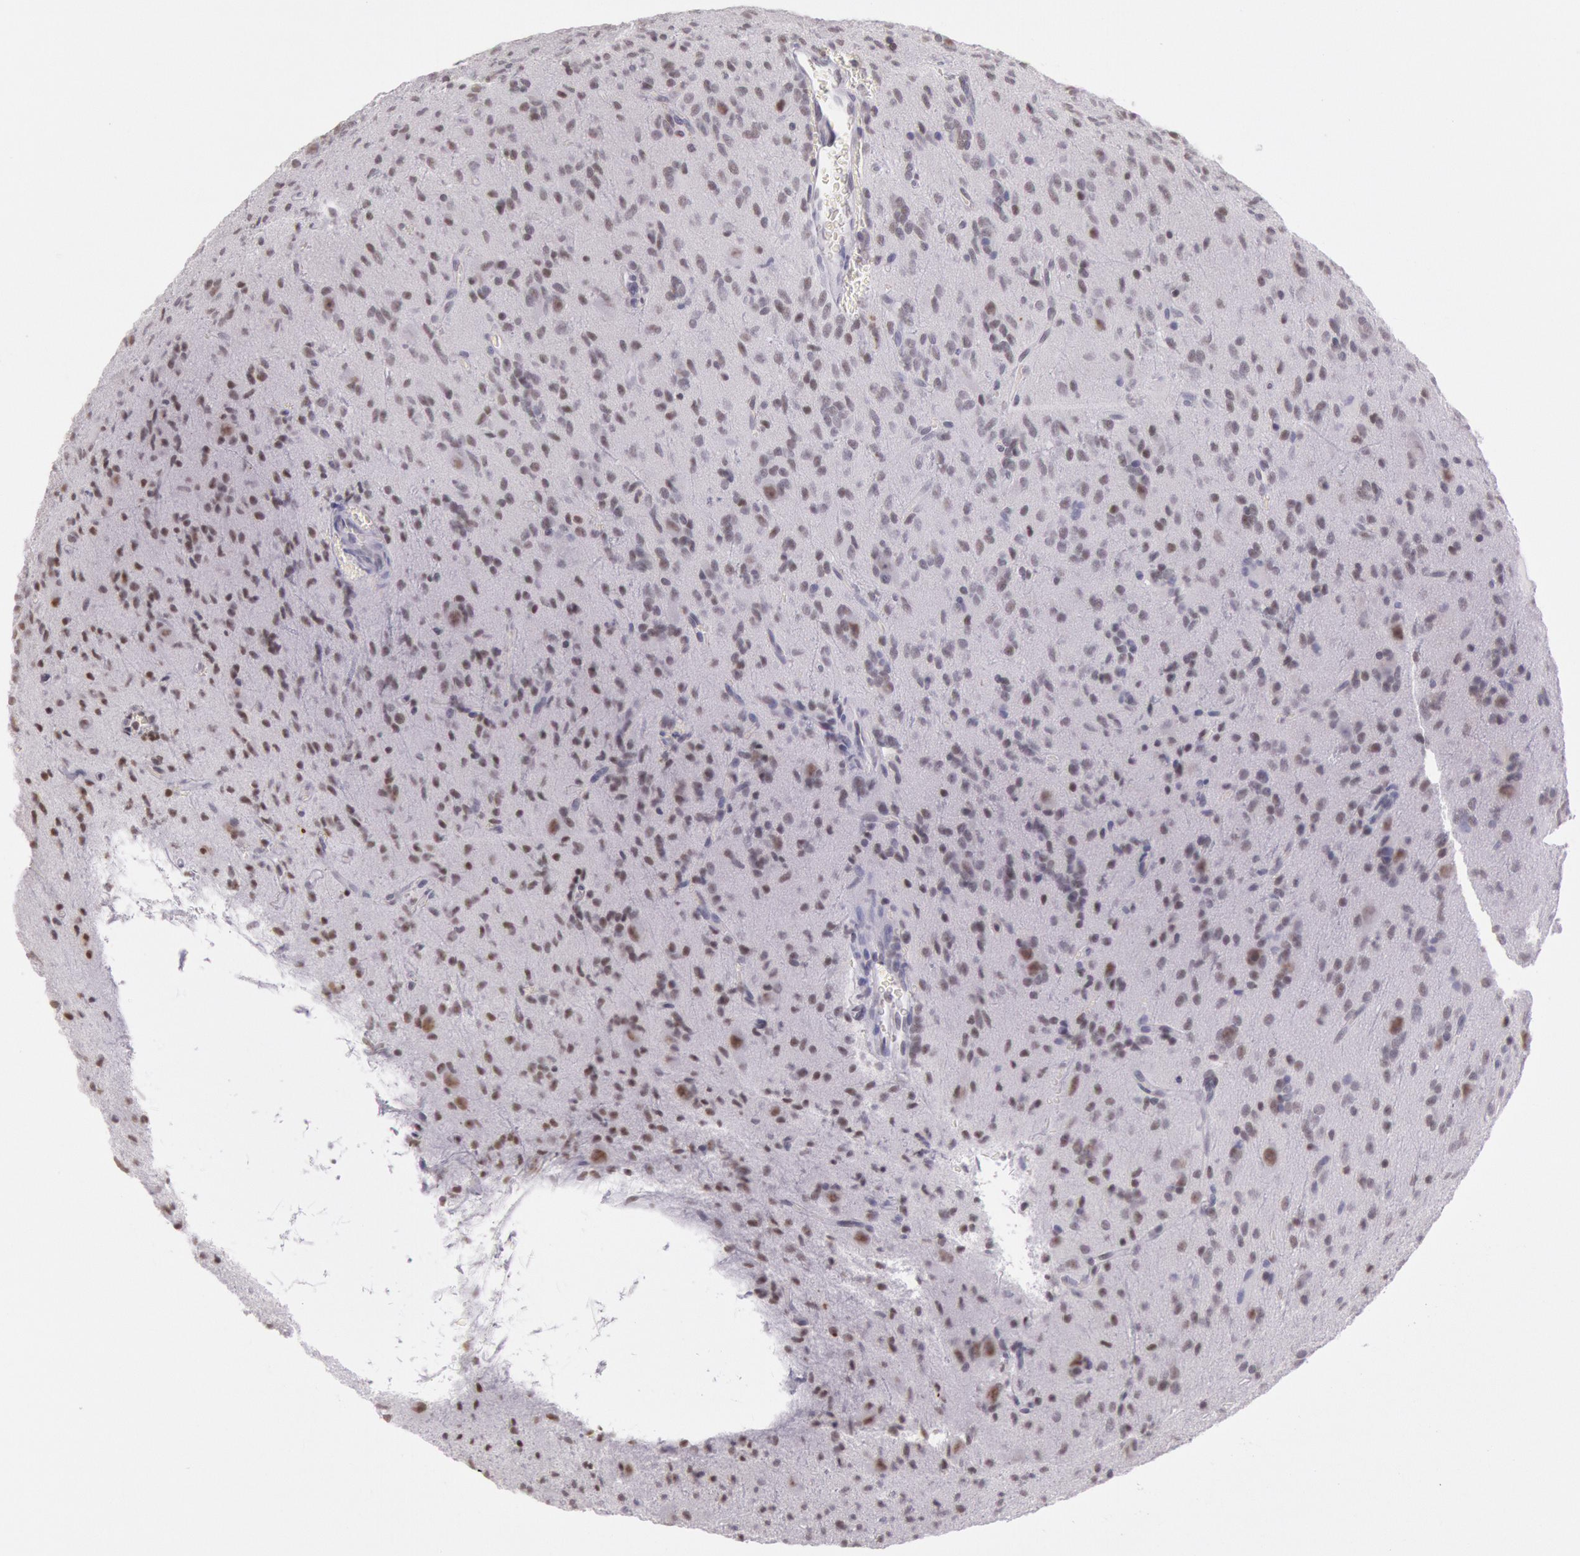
{"staining": {"intensity": "moderate", "quantity": "25%-75%", "location": "nuclear"}, "tissue": "glioma", "cell_type": "Tumor cells", "image_type": "cancer", "snomed": [{"axis": "morphology", "description": "Glioma, malignant, Low grade"}, {"axis": "topography", "description": "Brain"}], "caption": "Immunohistochemical staining of human malignant glioma (low-grade) exhibits medium levels of moderate nuclear expression in approximately 25%-75% of tumor cells. The staining is performed using DAB (3,3'-diaminobenzidine) brown chromogen to label protein expression. The nuclei are counter-stained blue using hematoxylin.", "gene": "HIF1A", "patient": {"sex": "female", "age": 15}}